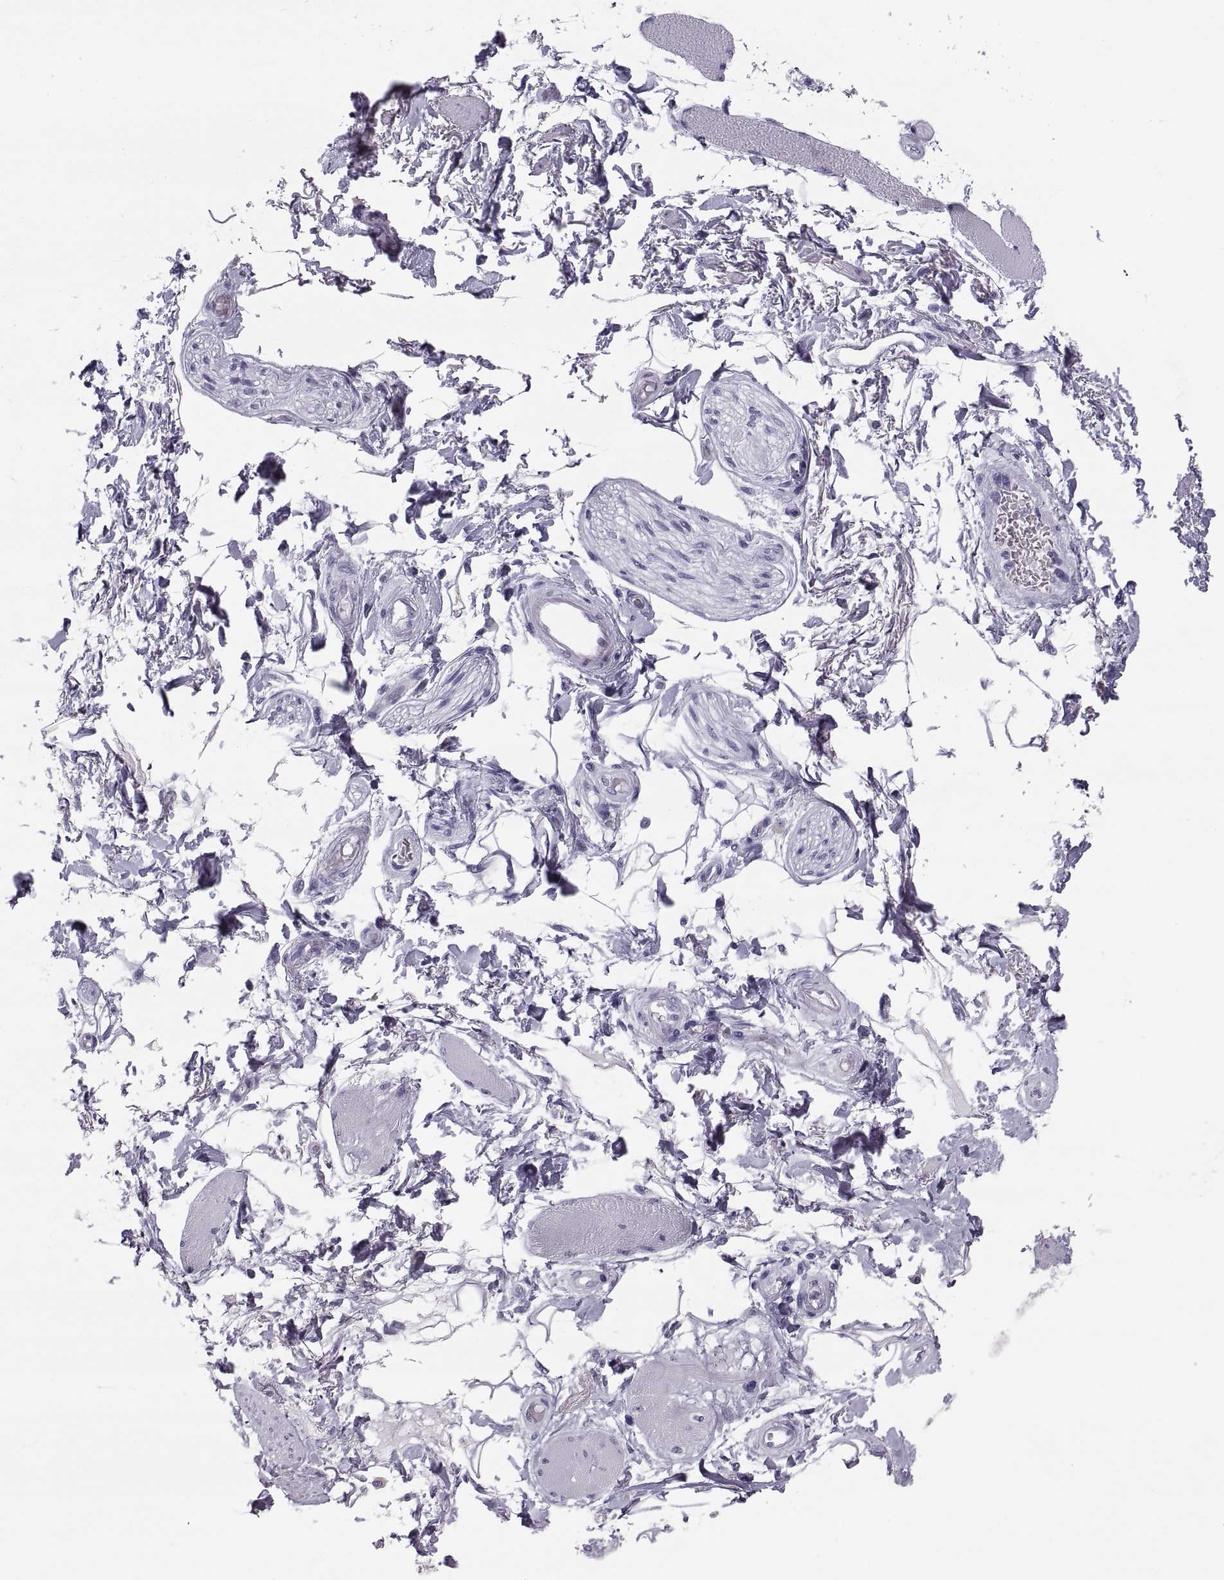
{"staining": {"intensity": "negative", "quantity": "none", "location": "none"}, "tissue": "soft tissue", "cell_type": "Fibroblasts", "image_type": "normal", "snomed": [{"axis": "morphology", "description": "Normal tissue, NOS"}, {"axis": "topography", "description": "Skeletal muscle"}, {"axis": "topography", "description": "Anal"}, {"axis": "topography", "description": "Peripheral nerve tissue"}], "caption": "Immunohistochemical staining of normal human soft tissue demonstrates no significant expression in fibroblasts.", "gene": "PAX2", "patient": {"sex": "male", "age": 53}}